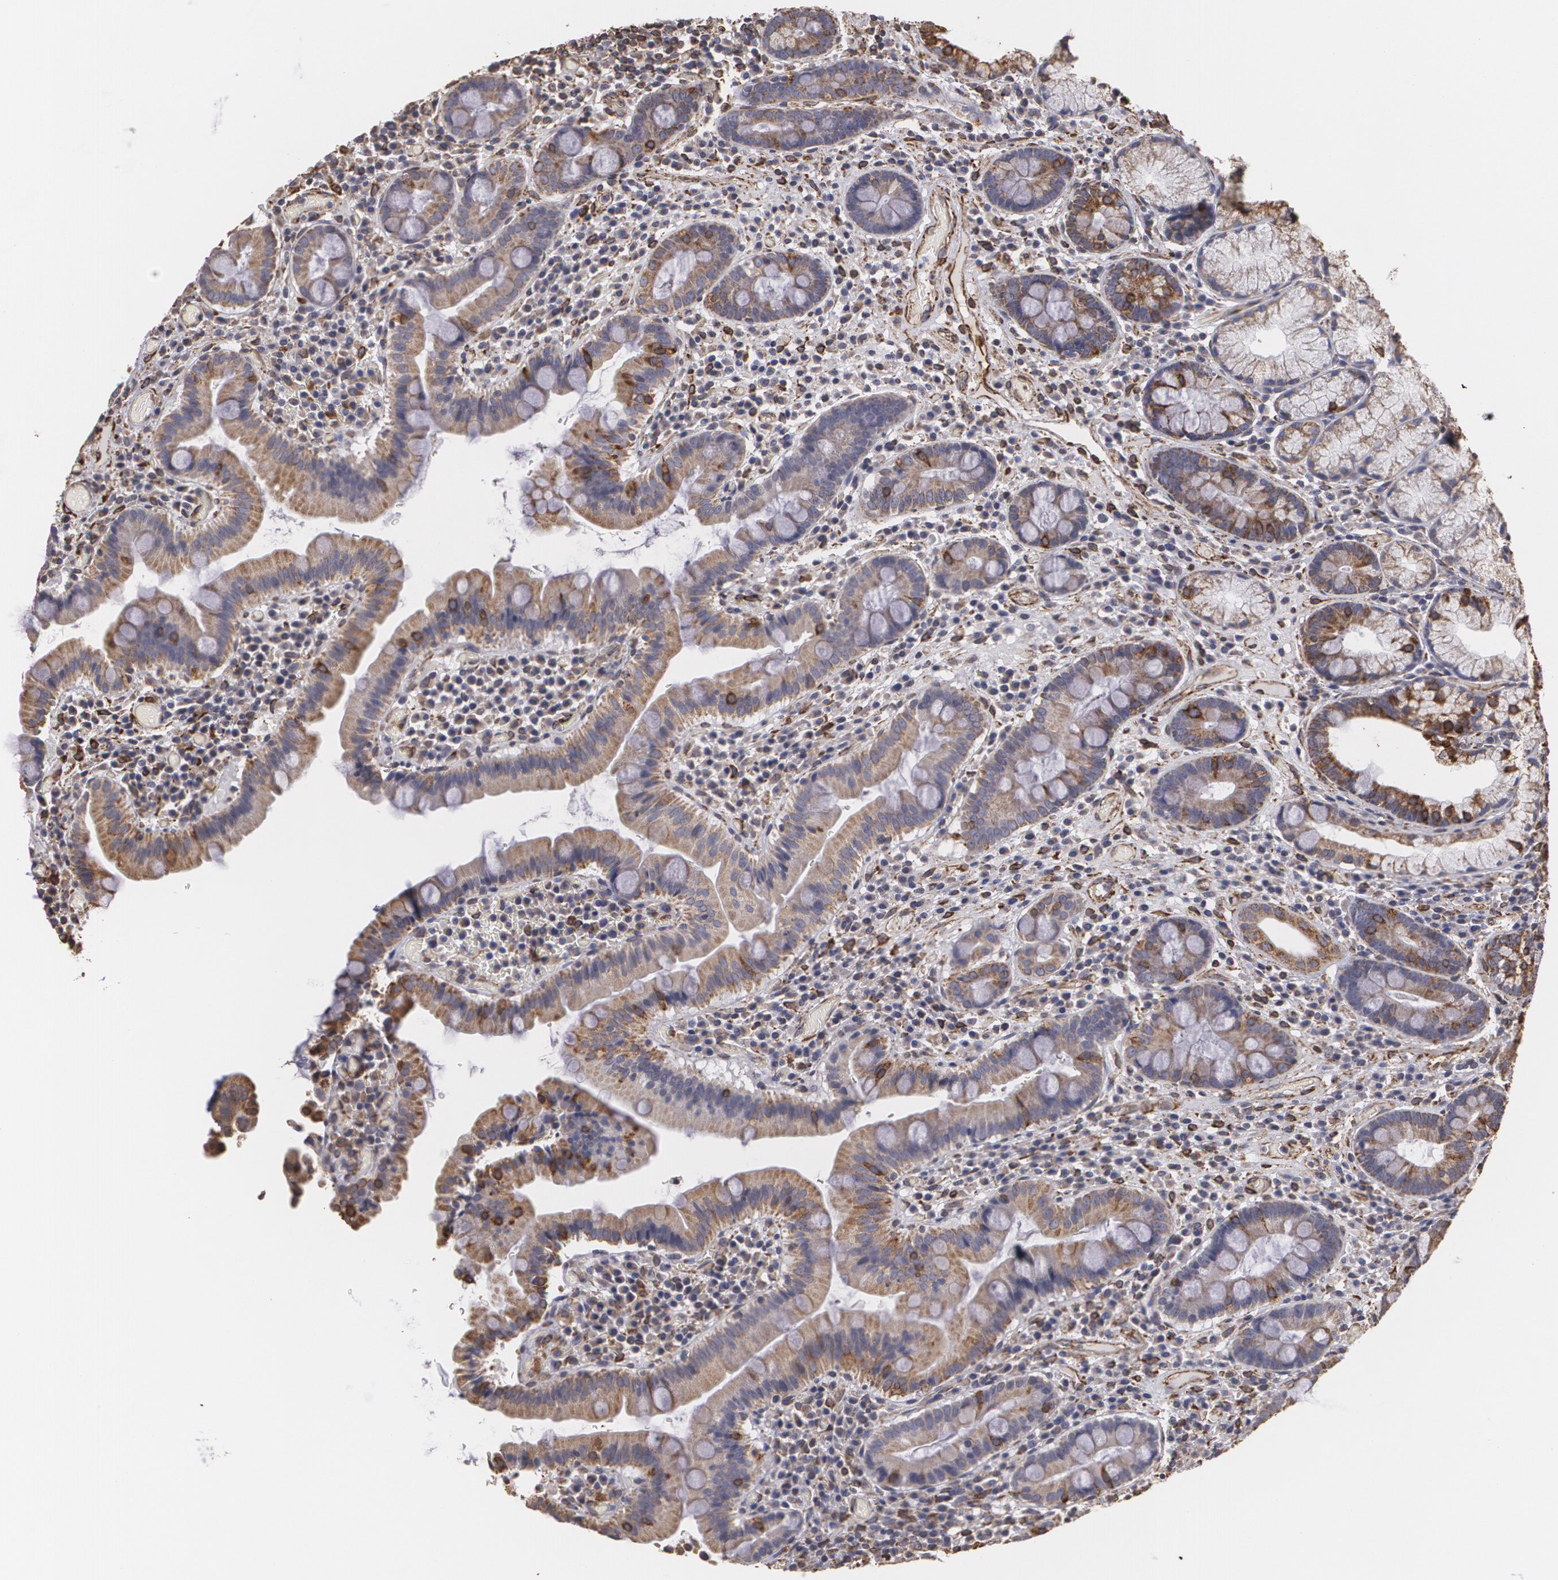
{"staining": {"intensity": "weak", "quantity": ">75%", "location": "cytoplasmic/membranous"}, "tissue": "duodenum", "cell_type": "Glandular cells", "image_type": "normal", "snomed": [{"axis": "morphology", "description": "Normal tissue, NOS"}, {"axis": "topography", "description": "Stomach, lower"}, {"axis": "topography", "description": "Duodenum"}], "caption": "DAB (3,3'-diaminobenzidine) immunohistochemical staining of normal human duodenum shows weak cytoplasmic/membranous protein staining in approximately >75% of glandular cells. (Stains: DAB in brown, nuclei in blue, Microscopy: brightfield microscopy at high magnification).", "gene": "CYB5R3", "patient": {"sex": "male", "age": 84}}